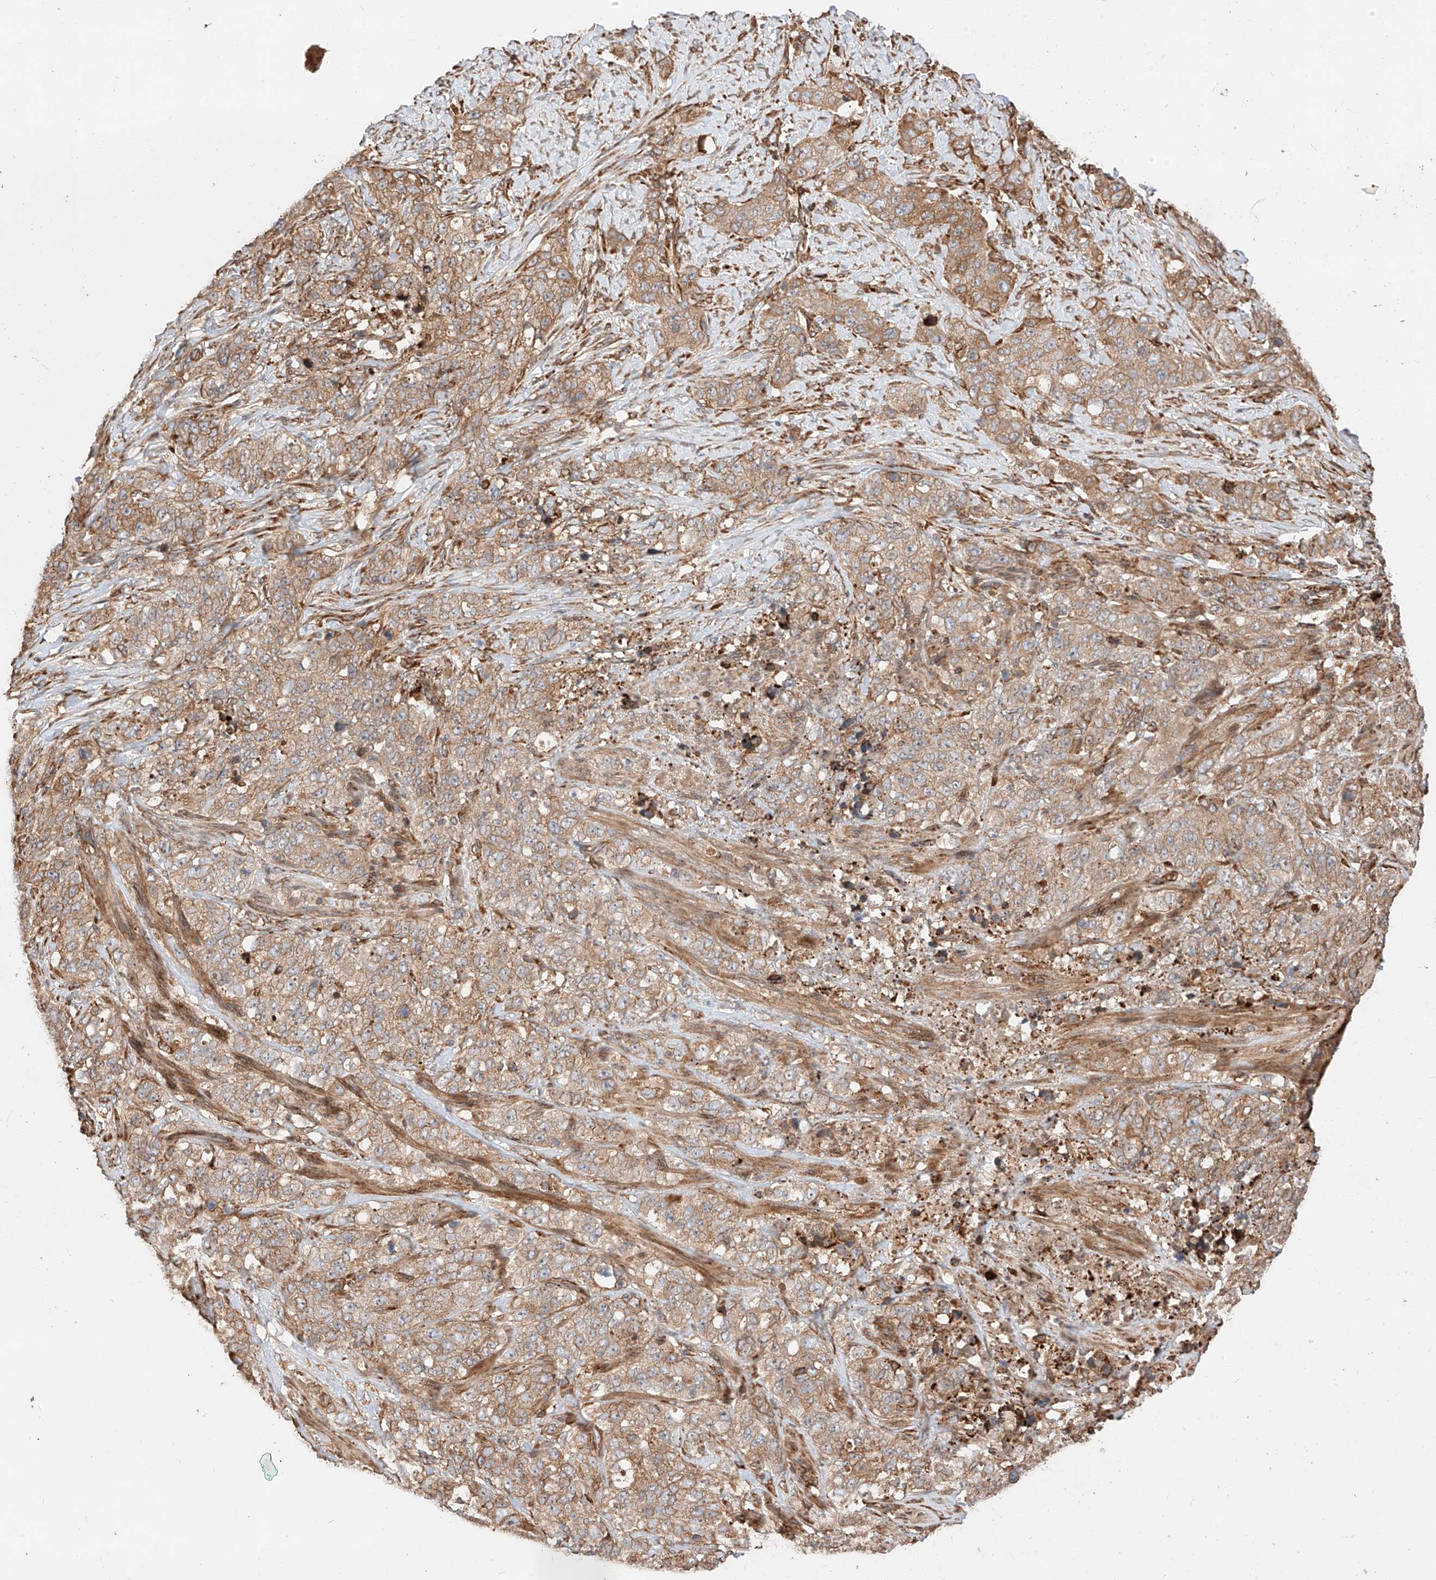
{"staining": {"intensity": "moderate", "quantity": ">75%", "location": "cytoplasmic/membranous"}, "tissue": "stomach cancer", "cell_type": "Tumor cells", "image_type": "cancer", "snomed": [{"axis": "morphology", "description": "Adenocarcinoma, NOS"}, {"axis": "topography", "description": "Stomach"}], "caption": "DAB immunohistochemical staining of adenocarcinoma (stomach) shows moderate cytoplasmic/membranous protein expression in approximately >75% of tumor cells. (brown staining indicates protein expression, while blue staining denotes nuclei).", "gene": "ZNF84", "patient": {"sex": "male", "age": 48}}